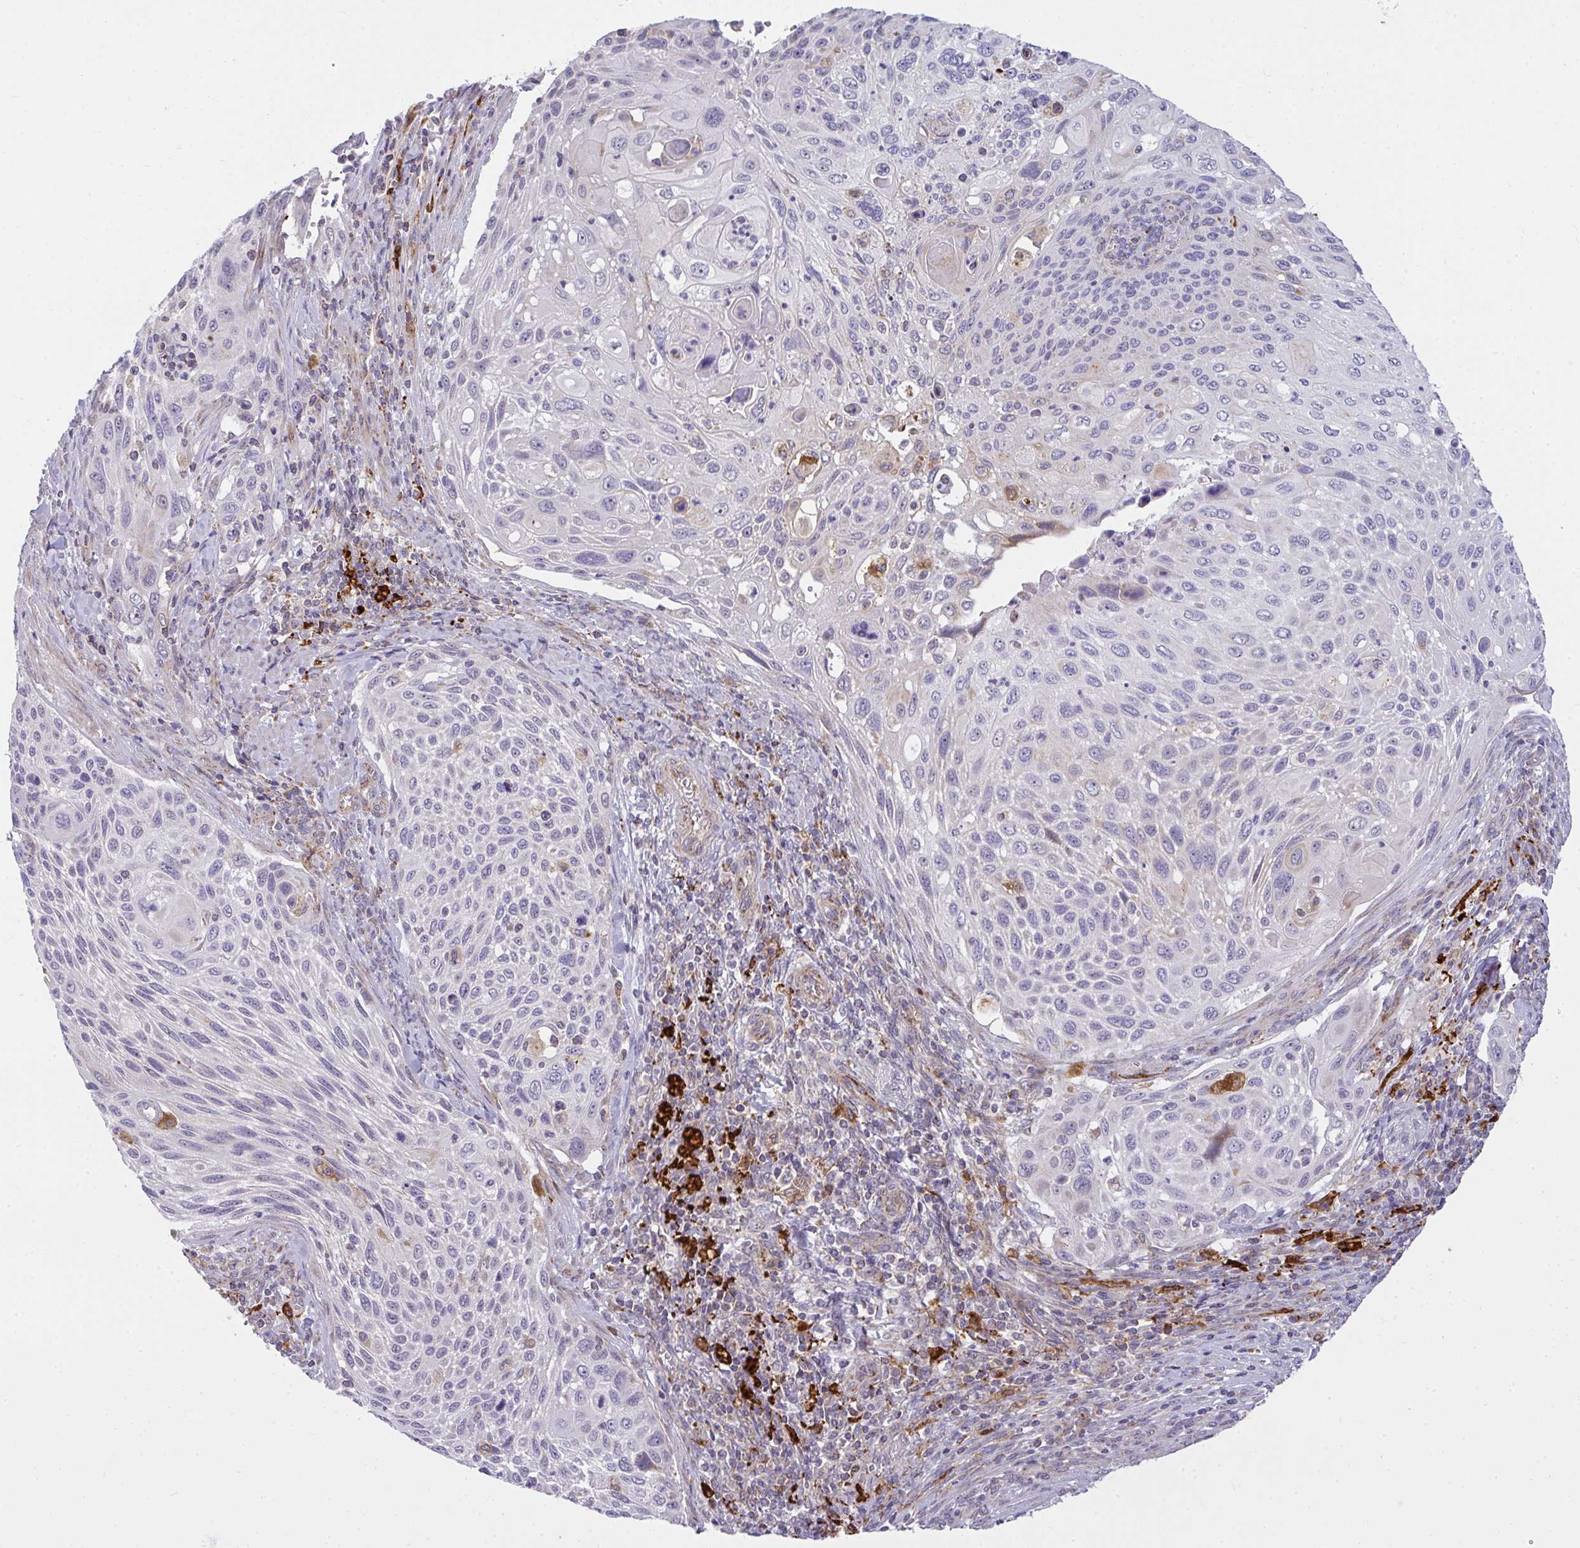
{"staining": {"intensity": "negative", "quantity": "none", "location": "none"}, "tissue": "cervical cancer", "cell_type": "Tumor cells", "image_type": "cancer", "snomed": [{"axis": "morphology", "description": "Squamous cell carcinoma, NOS"}, {"axis": "topography", "description": "Cervix"}], "caption": "The histopathology image displays no significant expression in tumor cells of cervical cancer.", "gene": "SRRM4", "patient": {"sex": "female", "age": 70}}